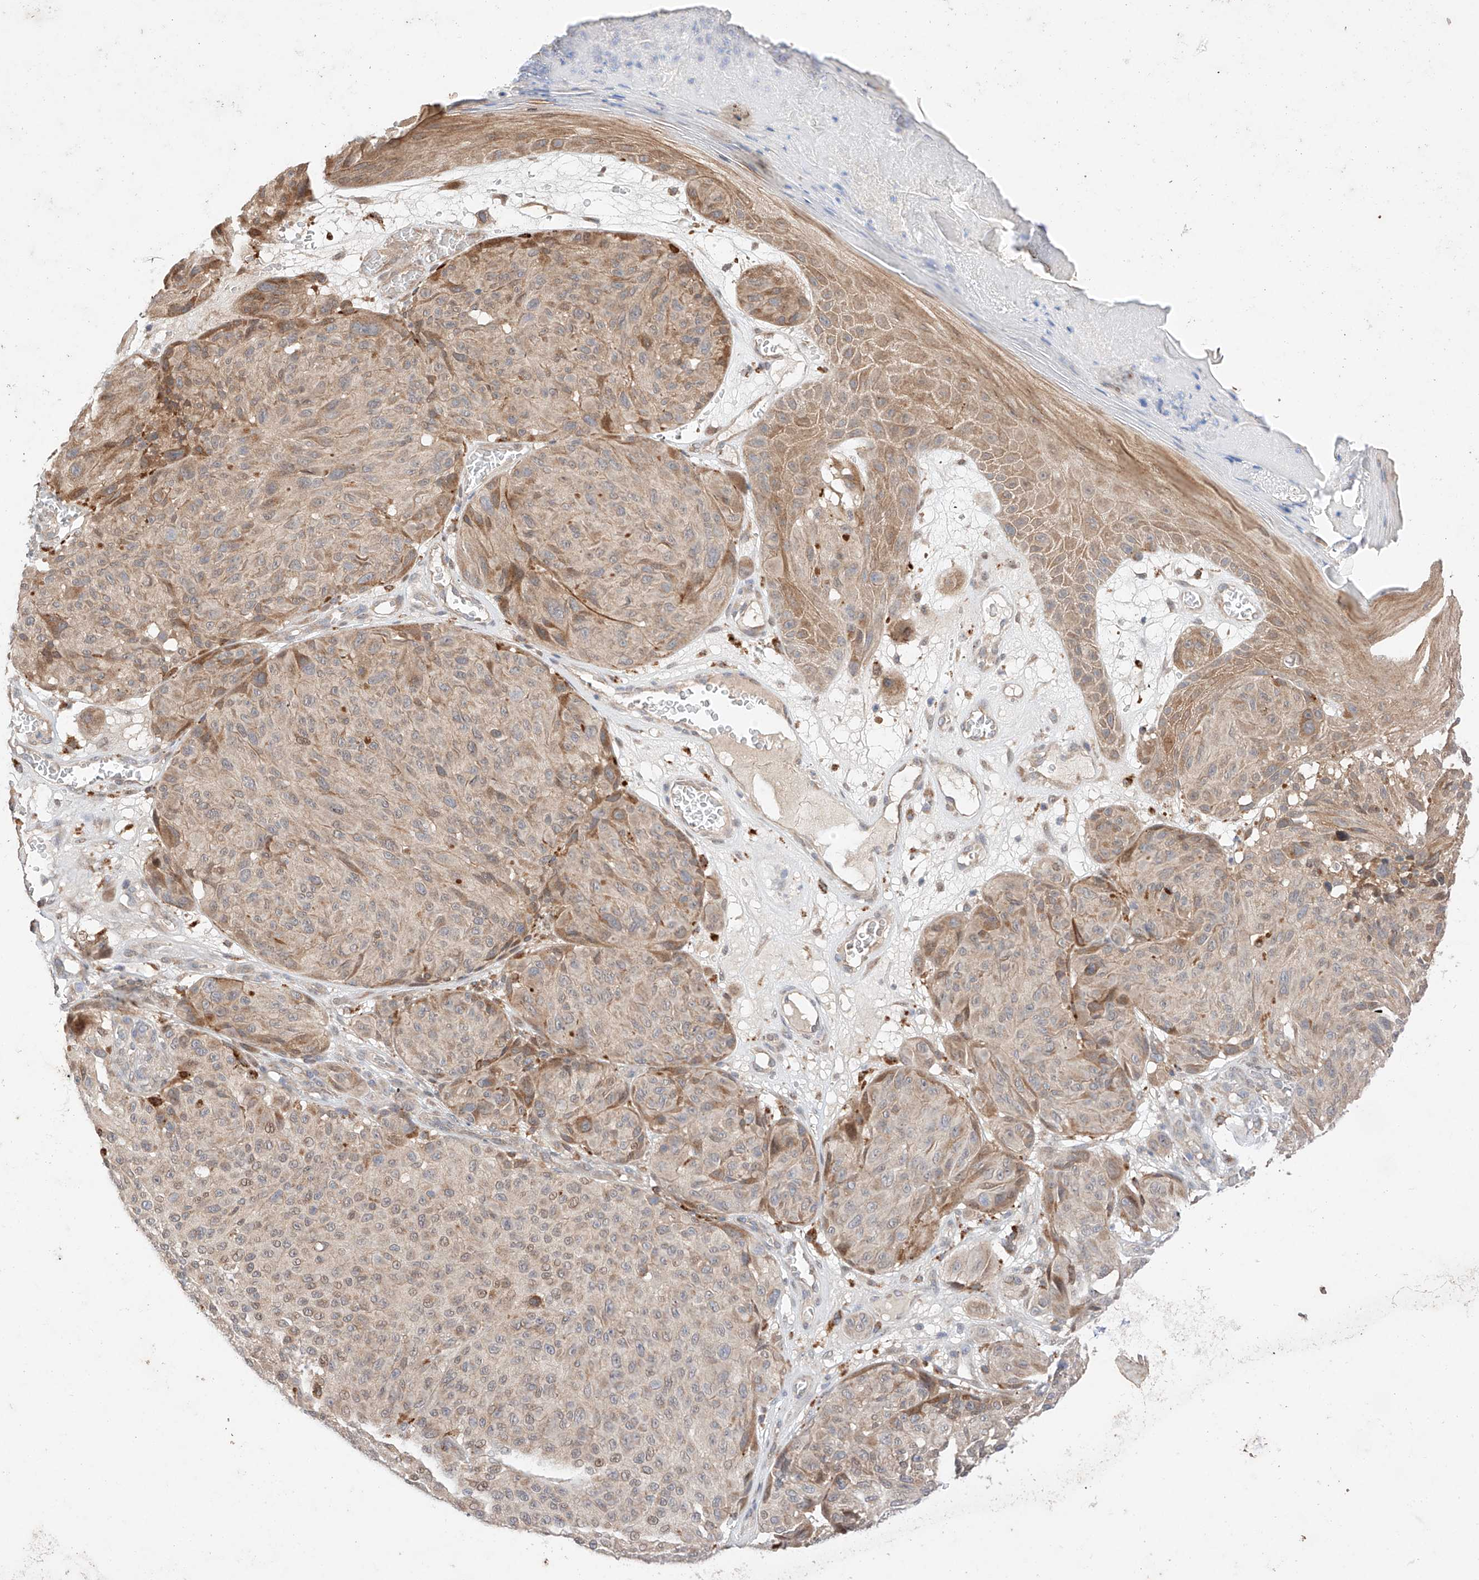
{"staining": {"intensity": "moderate", "quantity": "25%-75%", "location": "cytoplasmic/membranous,nuclear"}, "tissue": "melanoma", "cell_type": "Tumor cells", "image_type": "cancer", "snomed": [{"axis": "morphology", "description": "Malignant melanoma, NOS"}, {"axis": "topography", "description": "Skin"}], "caption": "A photomicrograph showing moderate cytoplasmic/membranous and nuclear positivity in approximately 25%-75% of tumor cells in melanoma, as visualized by brown immunohistochemical staining.", "gene": "GCNT1", "patient": {"sex": "male", "age": 83}}